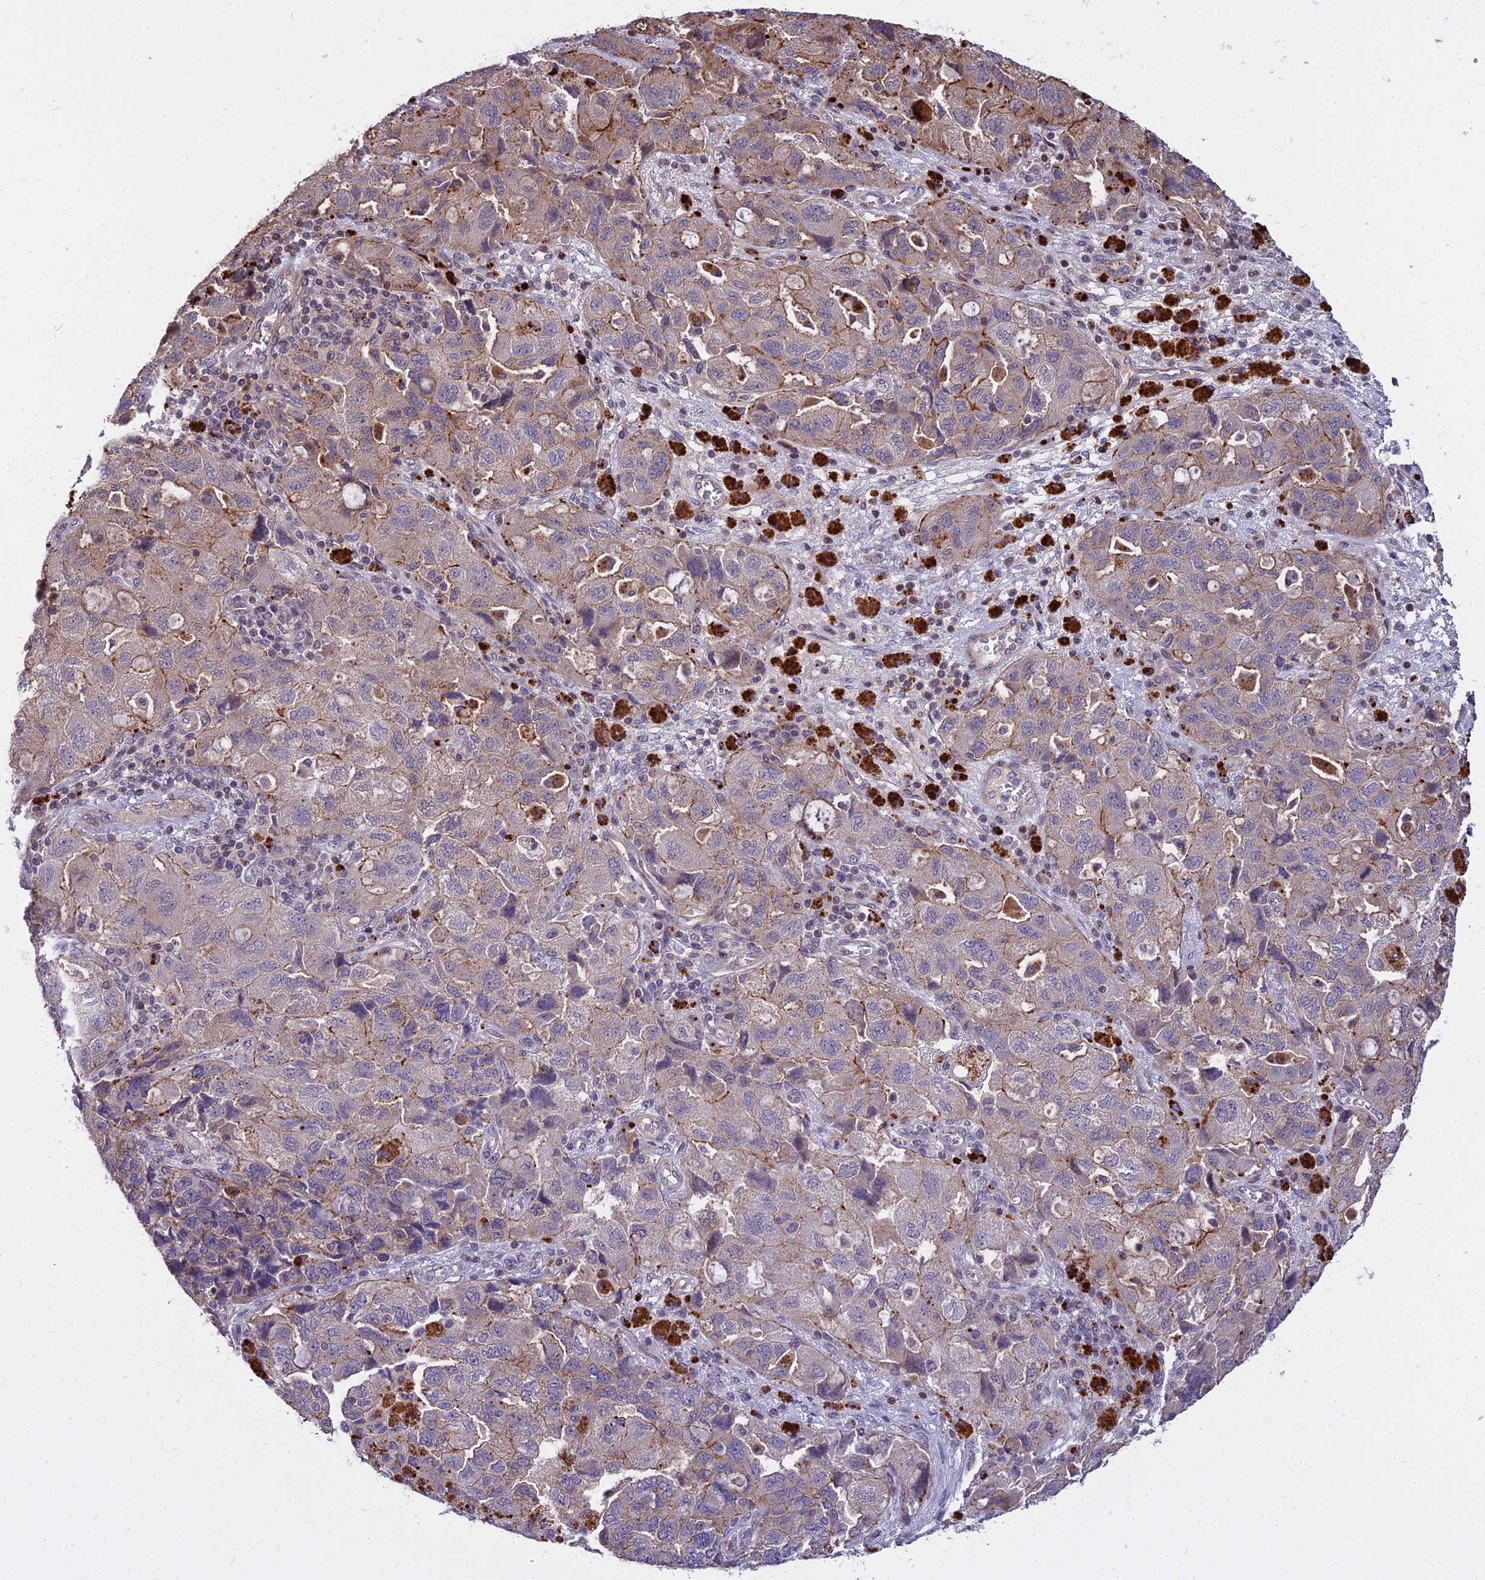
{"staining": {"intensity": "moderate", "quantity": "<25%", "location": "cytoplasmic/membranous,nuclear"}, "tissue": "ovarian cancer", "cell_type": "Tumor cells", "image_type": "cancer", "snomed": [{"axis": "morphology", "description": "Carcinoma, NOS"}, {"axis": "morphology", "description": "Cystadenocarcinoma, serous, NOS"}, {"axis": "topography", "description": "Ovary"}], "caption": "Ovarian cancer tissue reveals moderate cytoplasmic/membranous and nuclear staining in about <25% of tumor cells", "gene": "GLYATL3", "patient": {"sex": "female", "age": 69}}